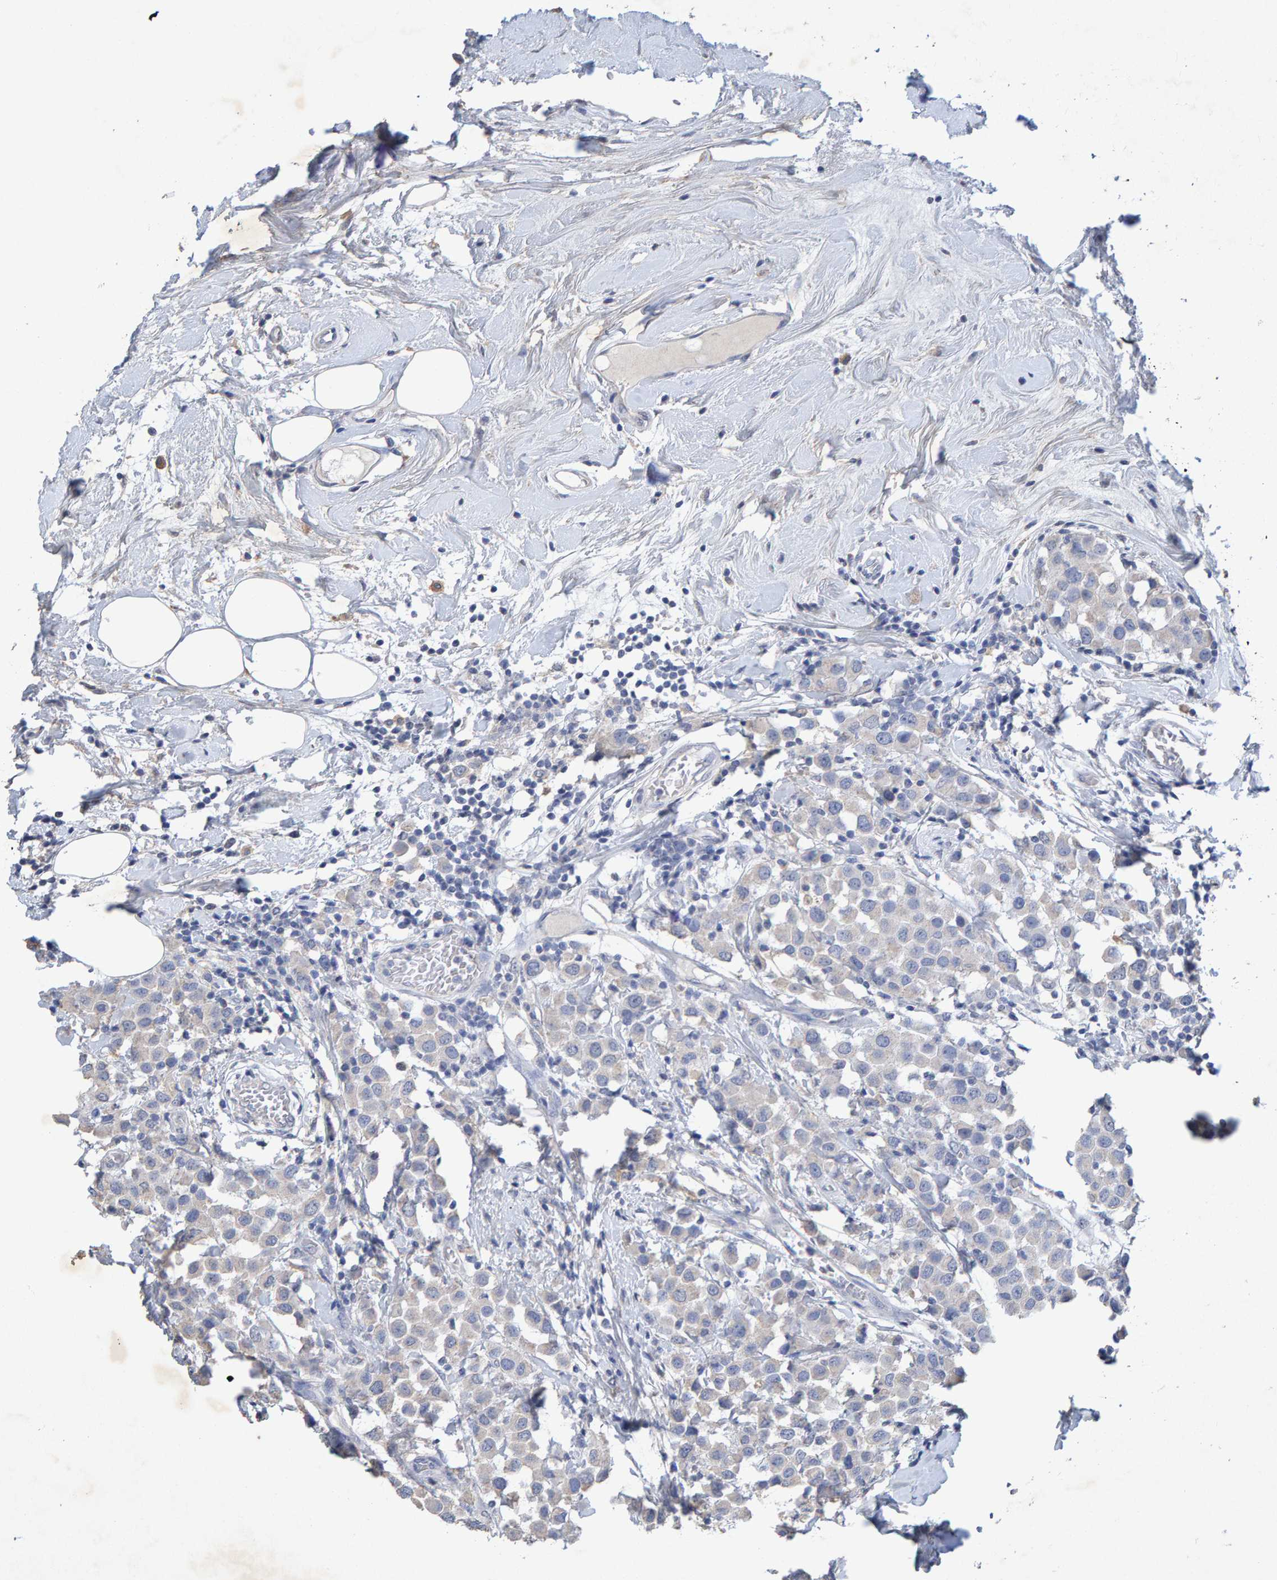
{"staining": {"intensity": "negative", "quantity": "none", "location": "none"}, "tissue": "breast cancer", "cell_type": "Tumor cells", "image_type": "cancer", "snomed": [{"axis": "morphology", "description": "Duct carcinoma"}, {"axis": "topography", "description": "Breast"}], "caption": "Breast cancer (invasive ductal carcinoma) stained for a protein using immunohistochemistry (IHC) exhibits no expression tumor cells.", "gene": "CTH", "patient": {"sex": "female", "age": 61}}